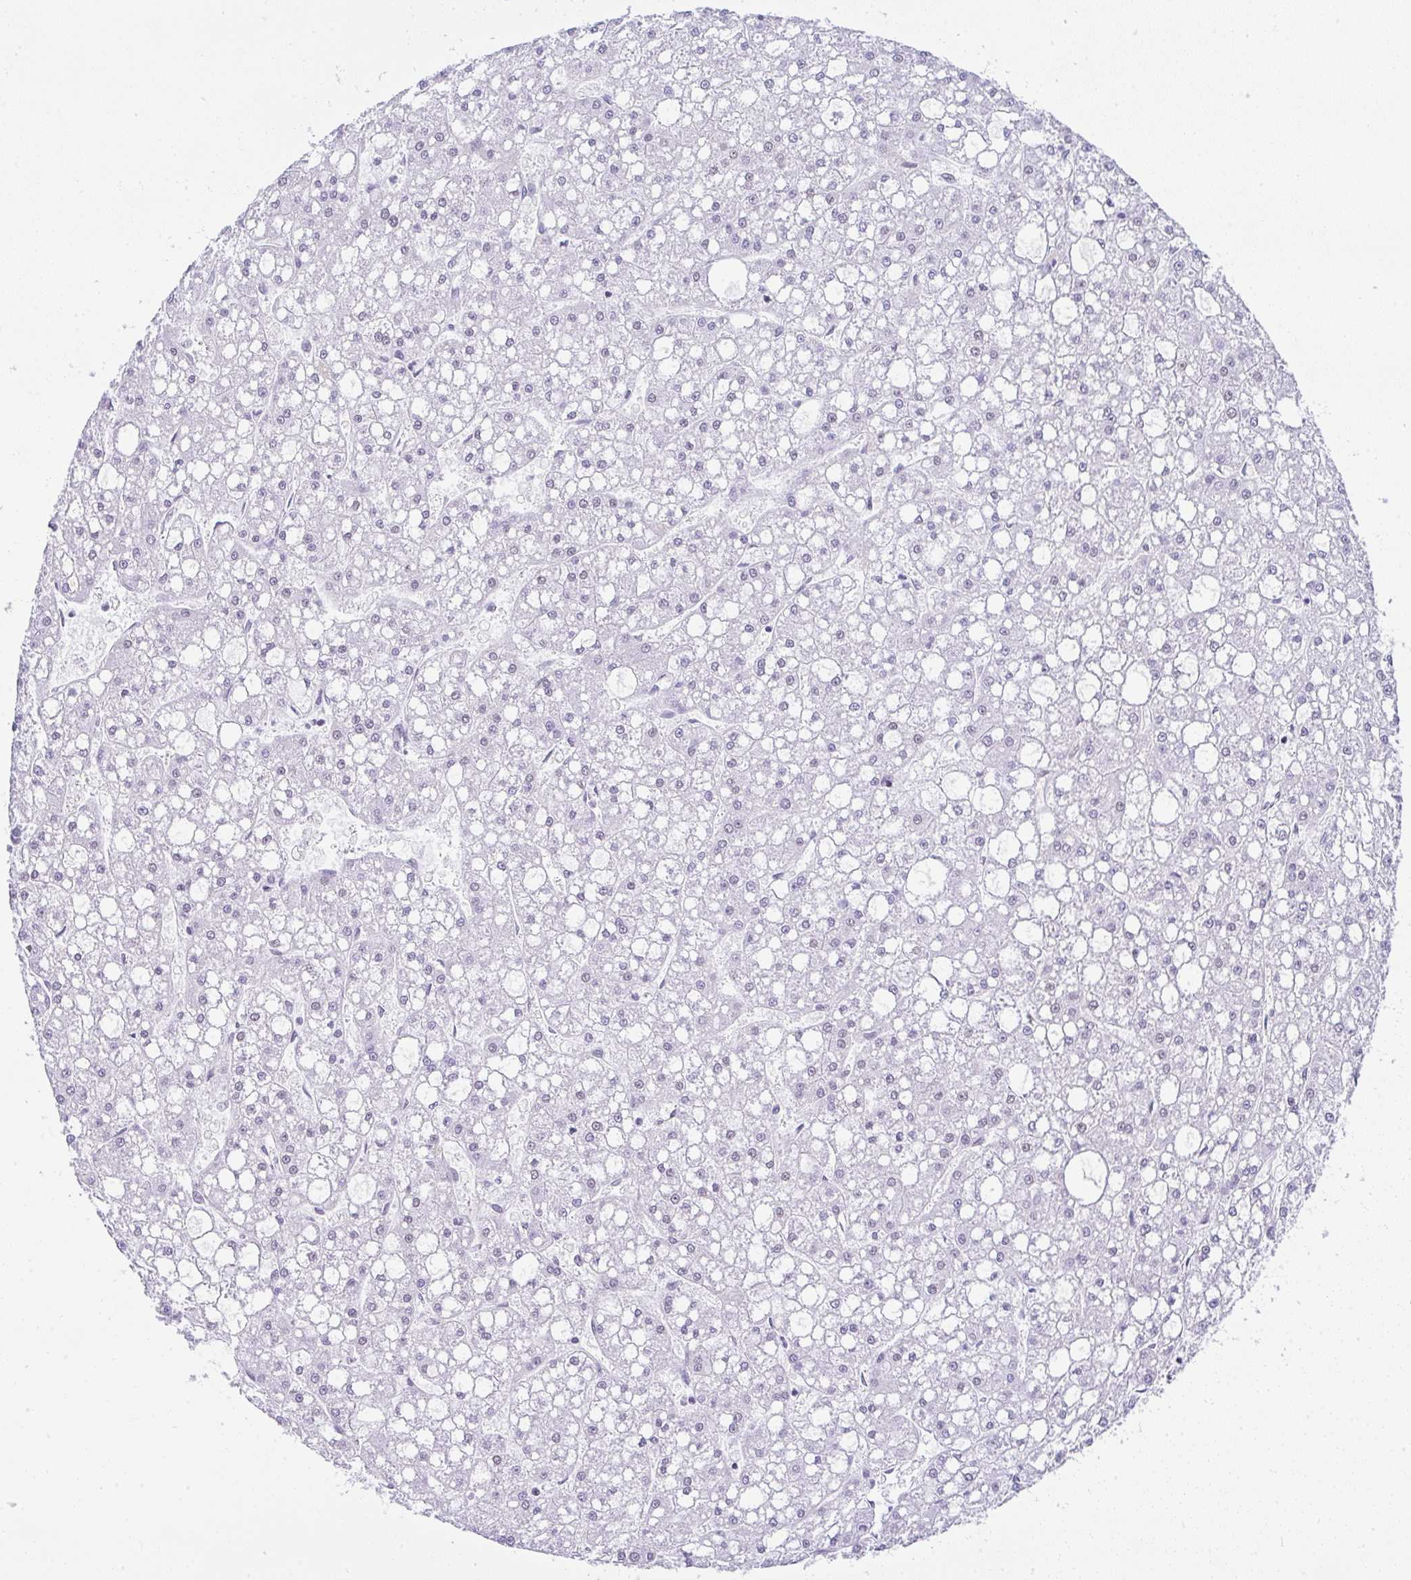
{"staining": {"intensity": "negative", "quantity": "none", "location": "none"}, "tissue": "liver cancer", "cell_type": "Tumor cells", "image_type": "cancer", "snomed": [{"axis": "morphology", "description": "Carcinoma, Hepatocellular, NOS"}, {"axis": "topography", "description": "Liver"}], "caption": "A high-resolution micrograph shows immunohistochemistry staining of liver cancer (hepatocellular carcinoma), which demonstrates no significant positivity in tumor cells.", "gene": "DDX52", "patient": {"sex": "male", "age": 67}}